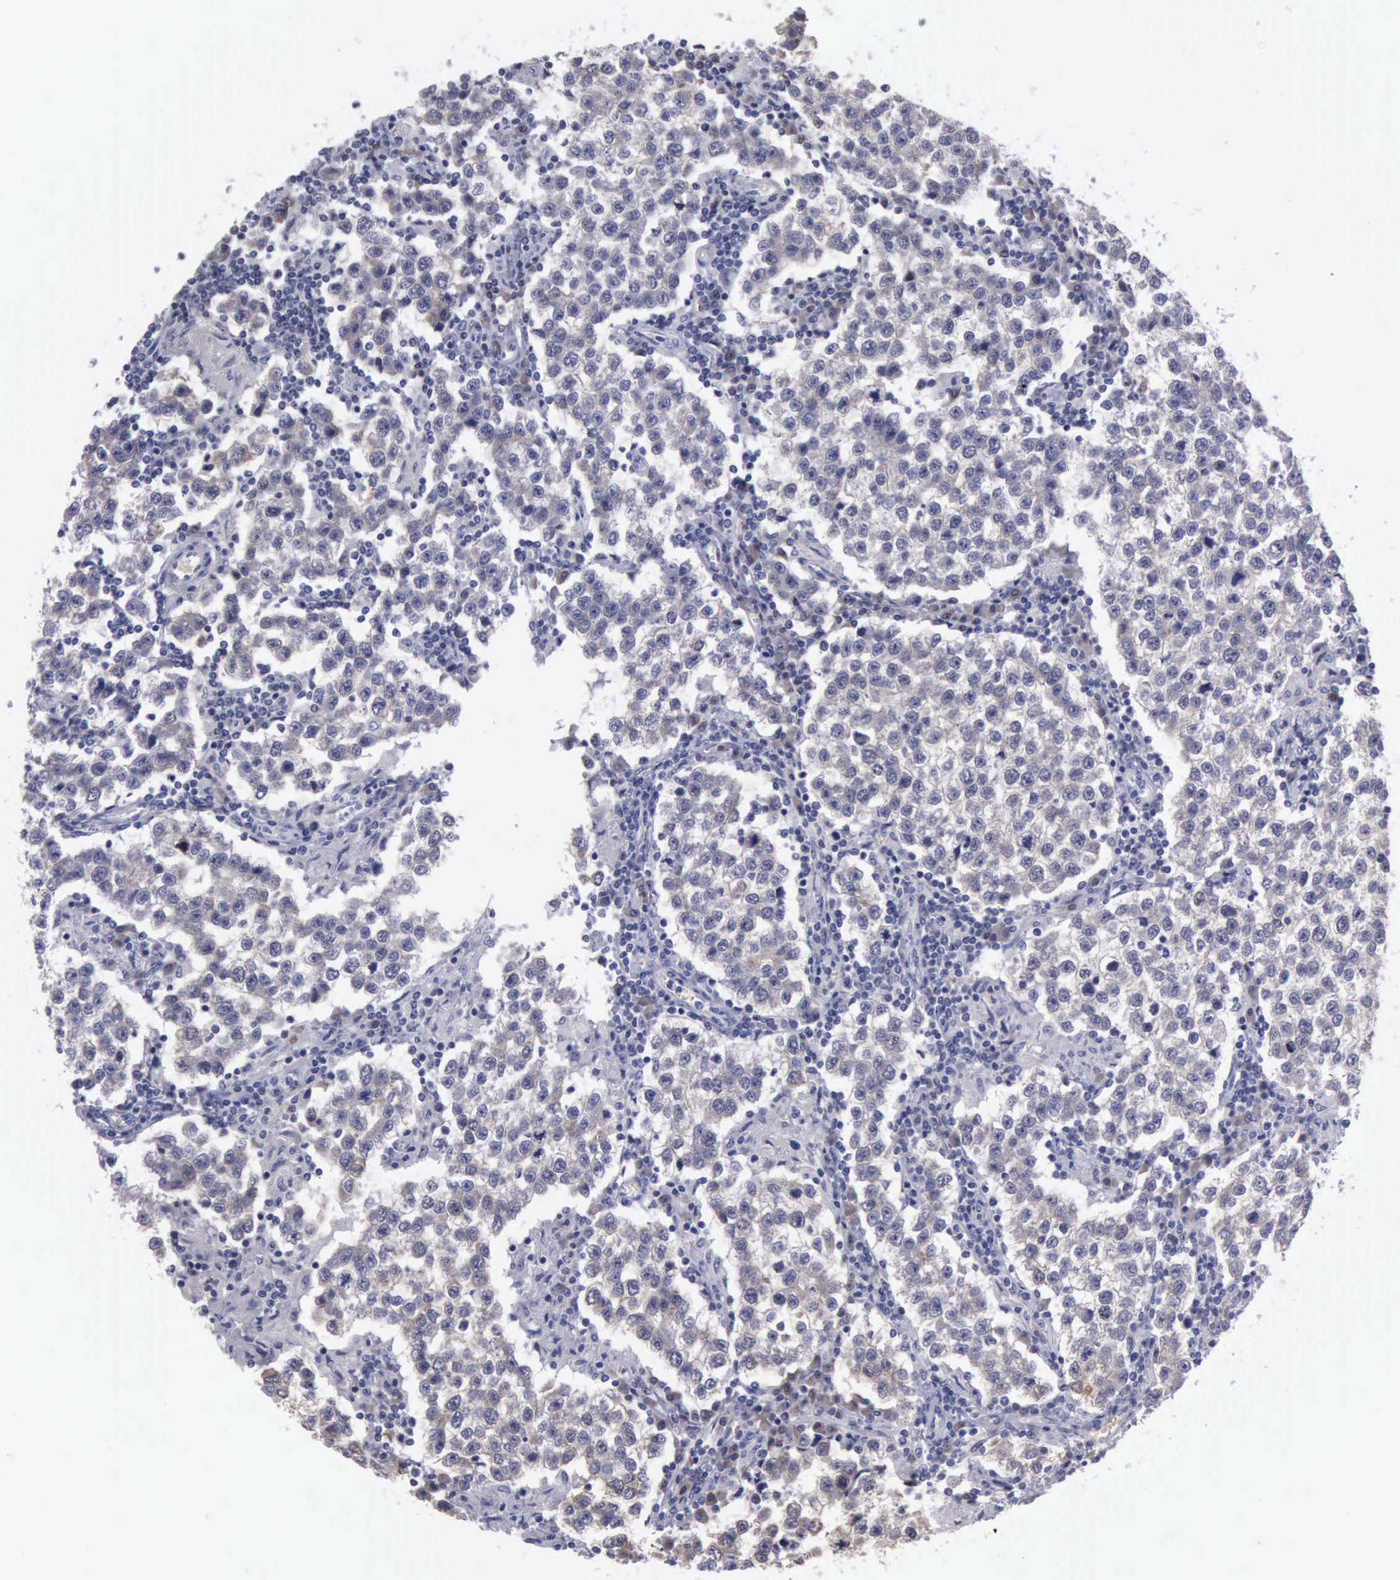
{"staining": {"intensity": "weak", "quantity": ">75%", "location": "cytoplasmic/membranous"}, "tissue": "testis cancer", "cell_type": "Tumor cells", "image_type": "cancer", "snomed": [{"axis": "morphology", "description": "Seminoma, NOS"}, {"axis": "topography", "description": "Testis"}], "caption": "Brown immunohistochemical staining in human testis cancer shows weak cytoplasmic/membranous positivity in about >75% of tumor cells.", "gene": "CEP128", "patient": {"sex": "male", "age": 36}}